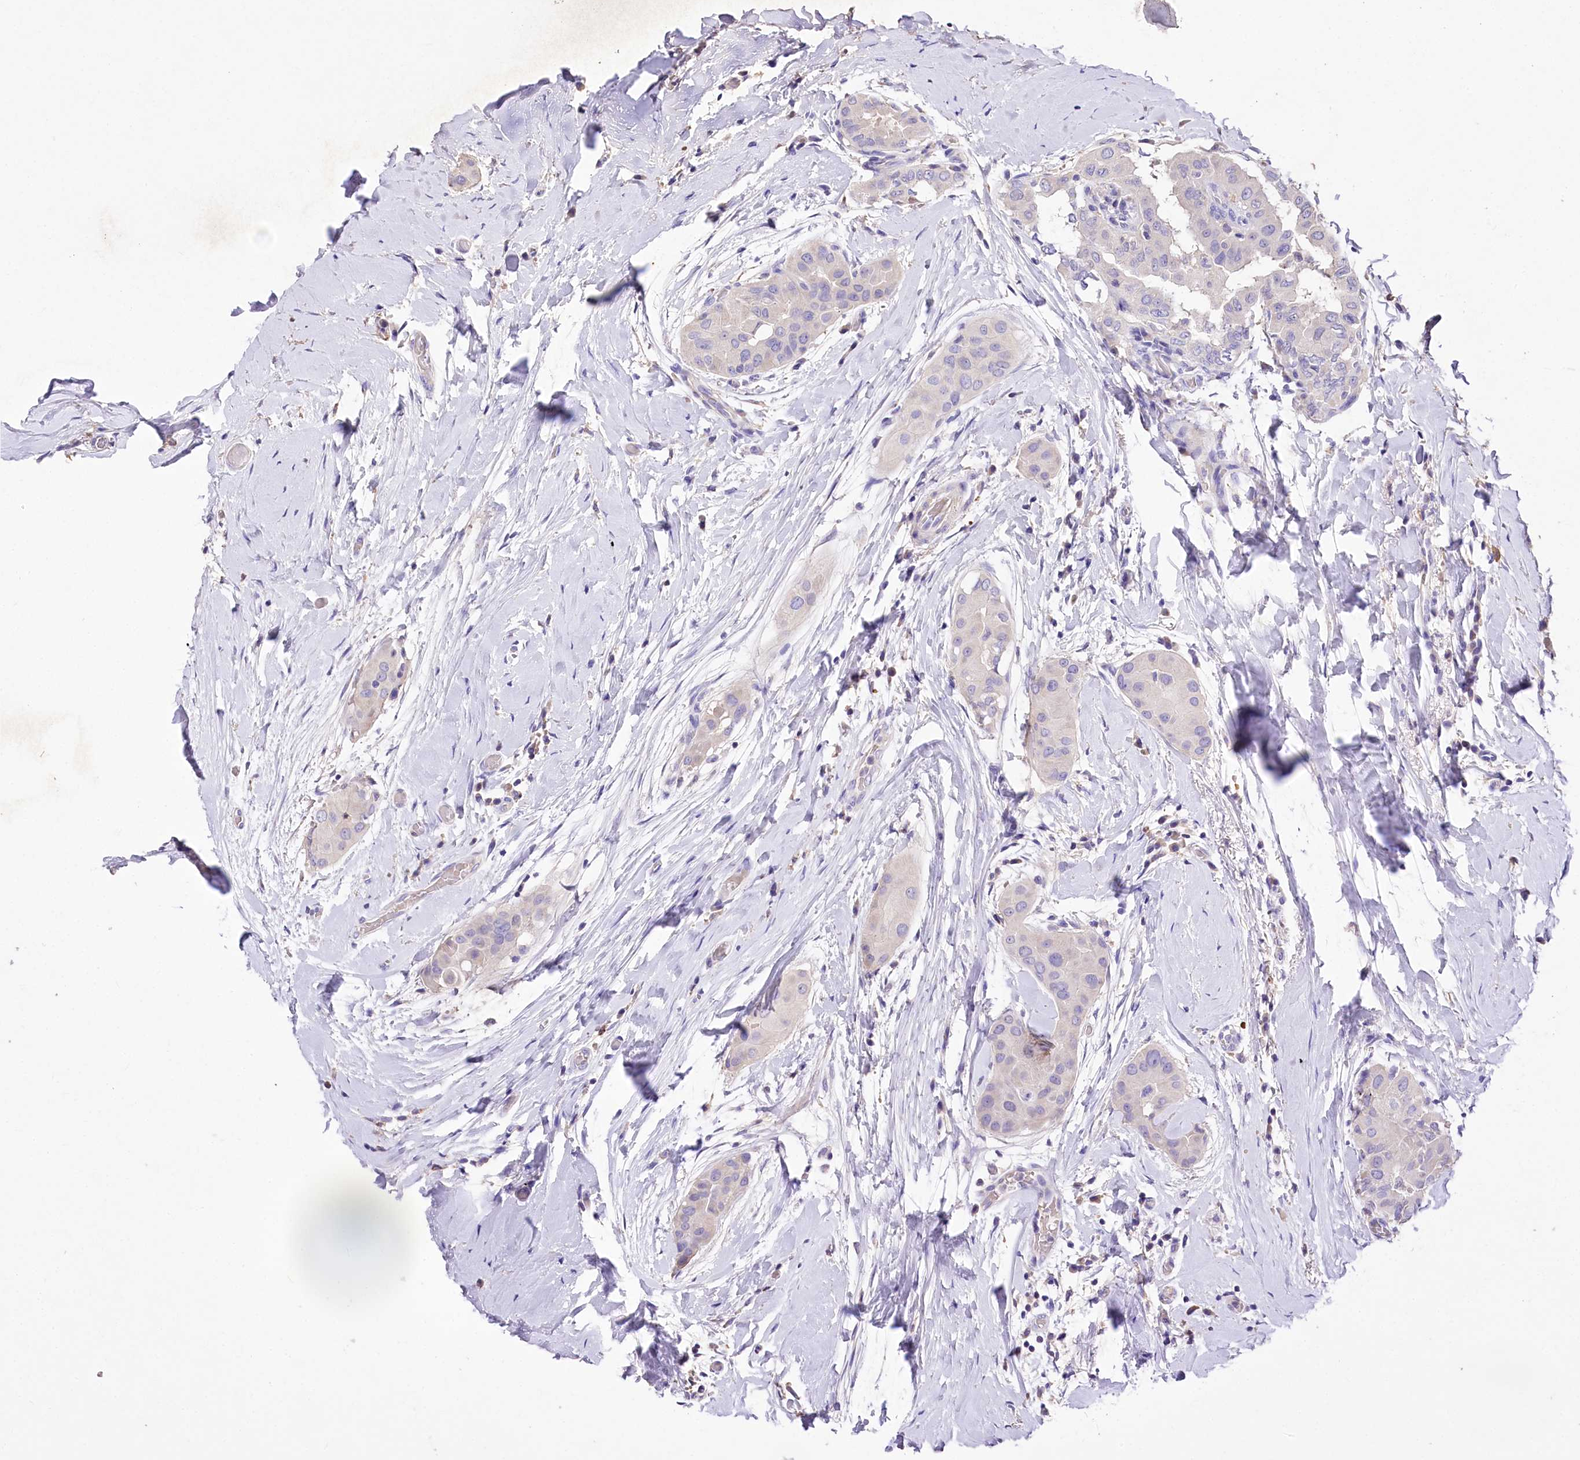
{"staining": {"intensity": "negative", "quantity": "none", "location": "none"}, "tissue": "thyroid cancer", "cell_type": "Tumor cells", "image_type": "cancer", "snomed": [{"axis": "morphology", "description": "Papillary adenocarcinoma, NOS"}, {"axis": "topography", "description": "Thyroid gland"}], "caption": "Tumor cells show no significant expression in thyroid cancer (papillary adenocarcinoma).", "gene": "PCYOX1L", "patient": {"sex": "male", "age": 33}}